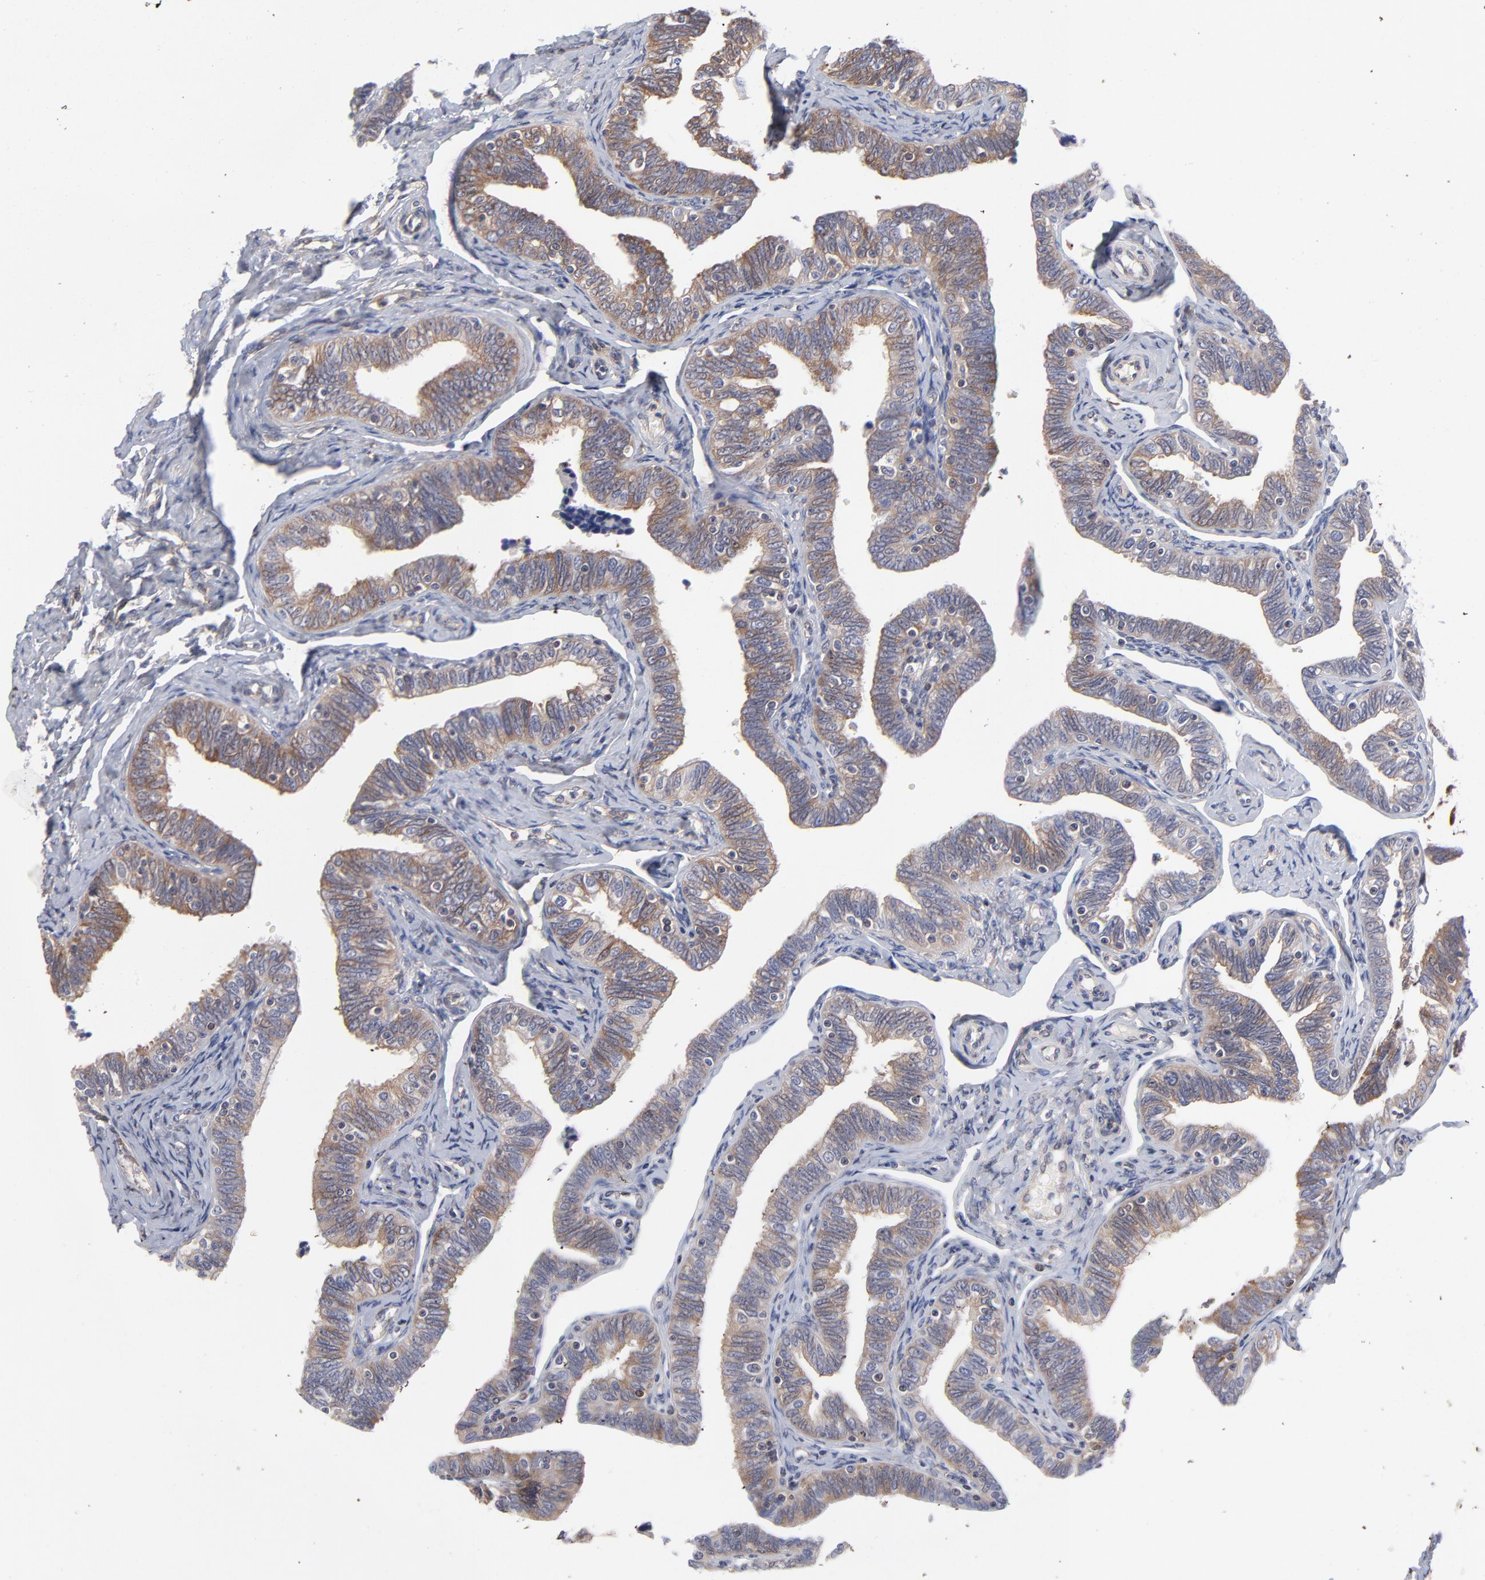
{"staining": {"intensity": "moderate", "quantity": ">75%", "location": "cytoplasmic/membranous"}, "tissue": "fallopian tube", "cell_type": "Glandular cells", "image_type": "normal", "snomed": [{"axis": "morphology", "description": "Normal tissue, NOS"}, {"axis": "topography", "description": "Fallopian tube"}, {"axis": "topography", "description": "Ovary"}], "caption": "Normal fallopian tube exhibits moderate cytoplasmic/membranous positivity in about >75% of glandular cells, visualized by immunohistochemistry.", "gene": "NFKBIA", "patient": {"sex": "female", "age": 69}}